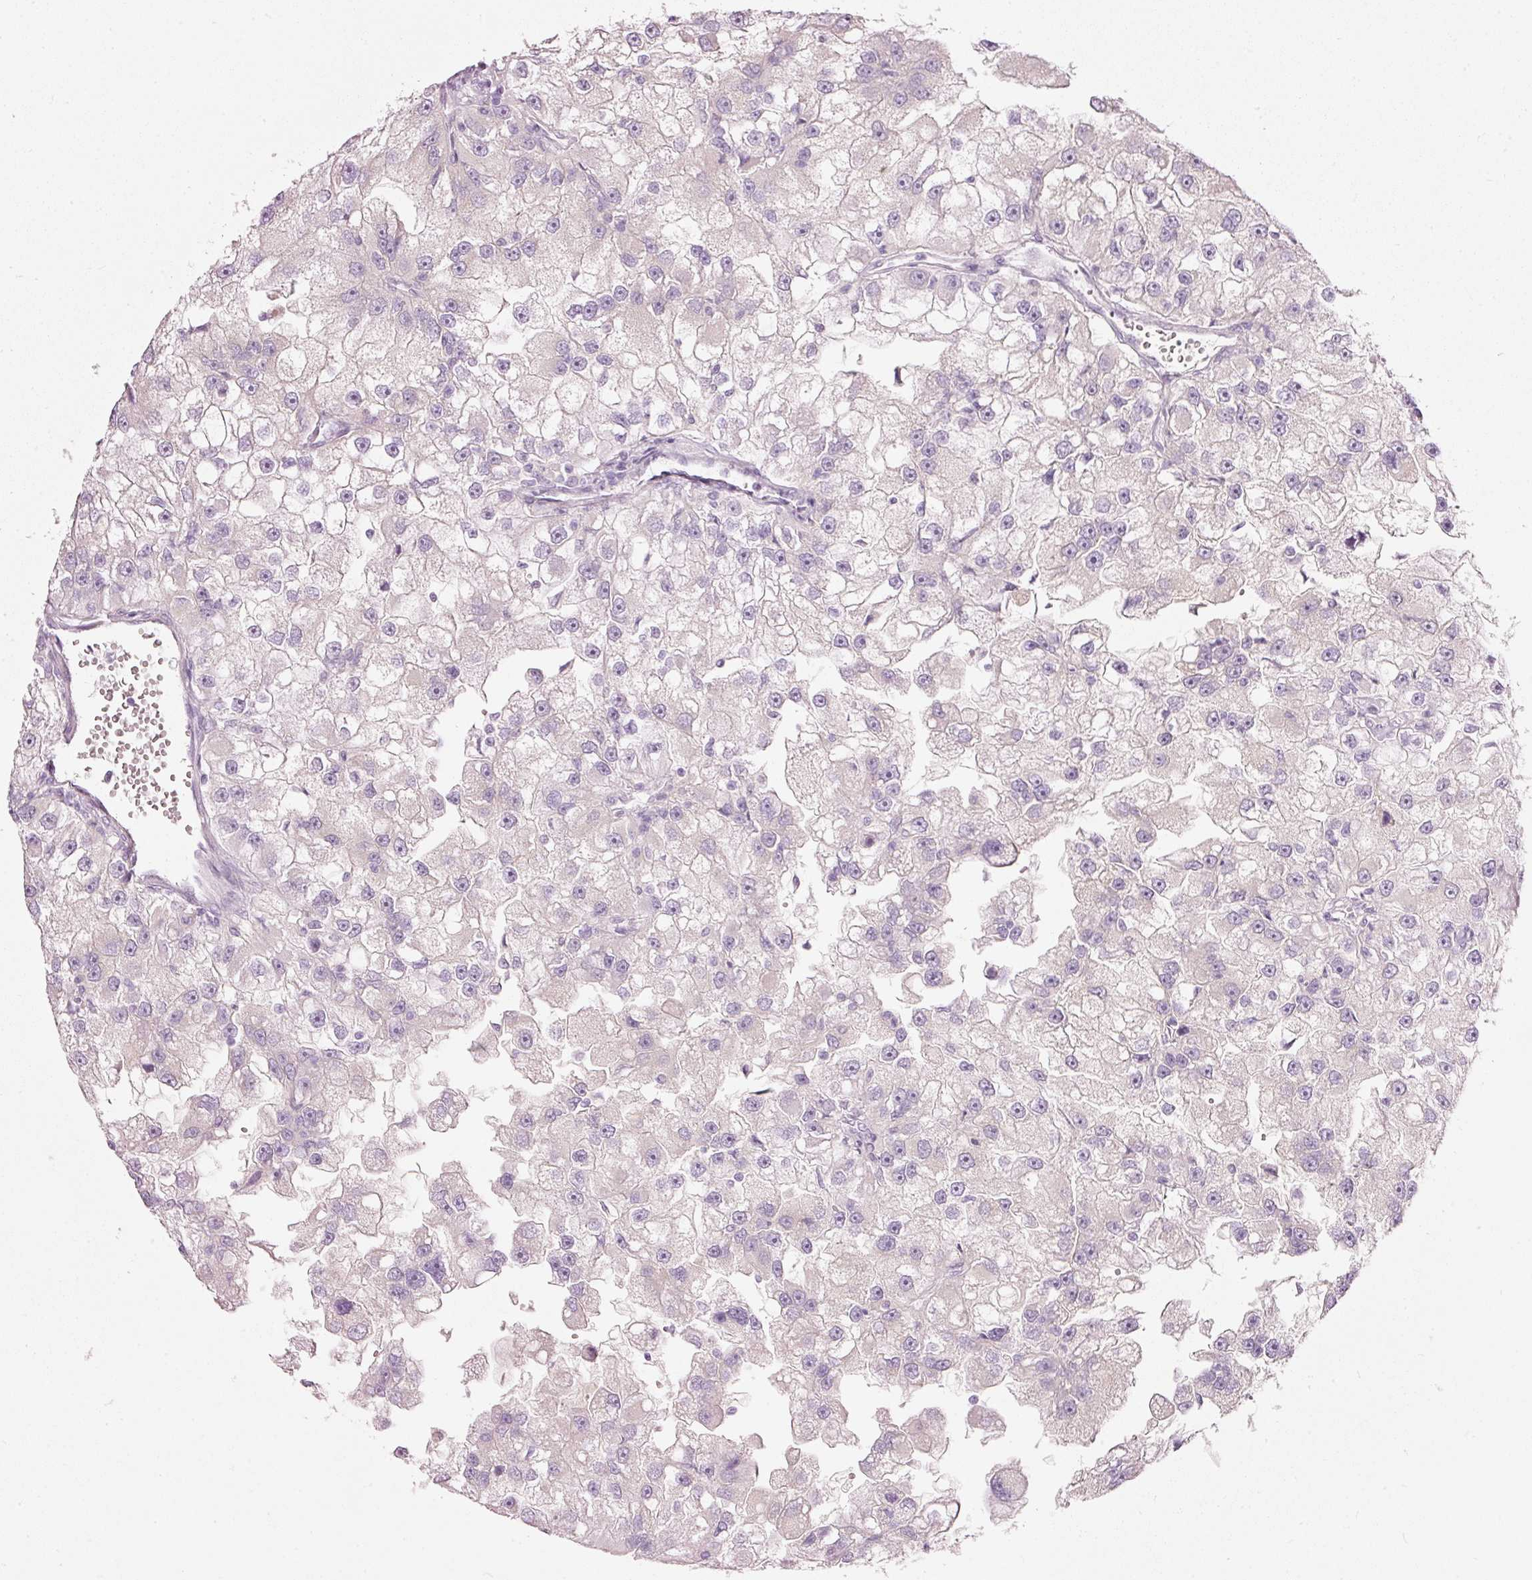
{"staining": {"intensity": "negative", "quantity": "none", "location": "none"}, "tissue": "renal cancer", "cell_type": "Tumor cells", "image_type": "cancer", "snomed": [{"axis": "morphology", "description": "Adenocarcinoma, NOS"}, {"axis": "topography", "description": "Kidney"}], "caption": "Photomicrograph shows no significant protein staining in tumor cells of renal cancer (adenocarcinoma).", "gene": "PDXDC1", "patient": {"sex": "male", "age": 63}}